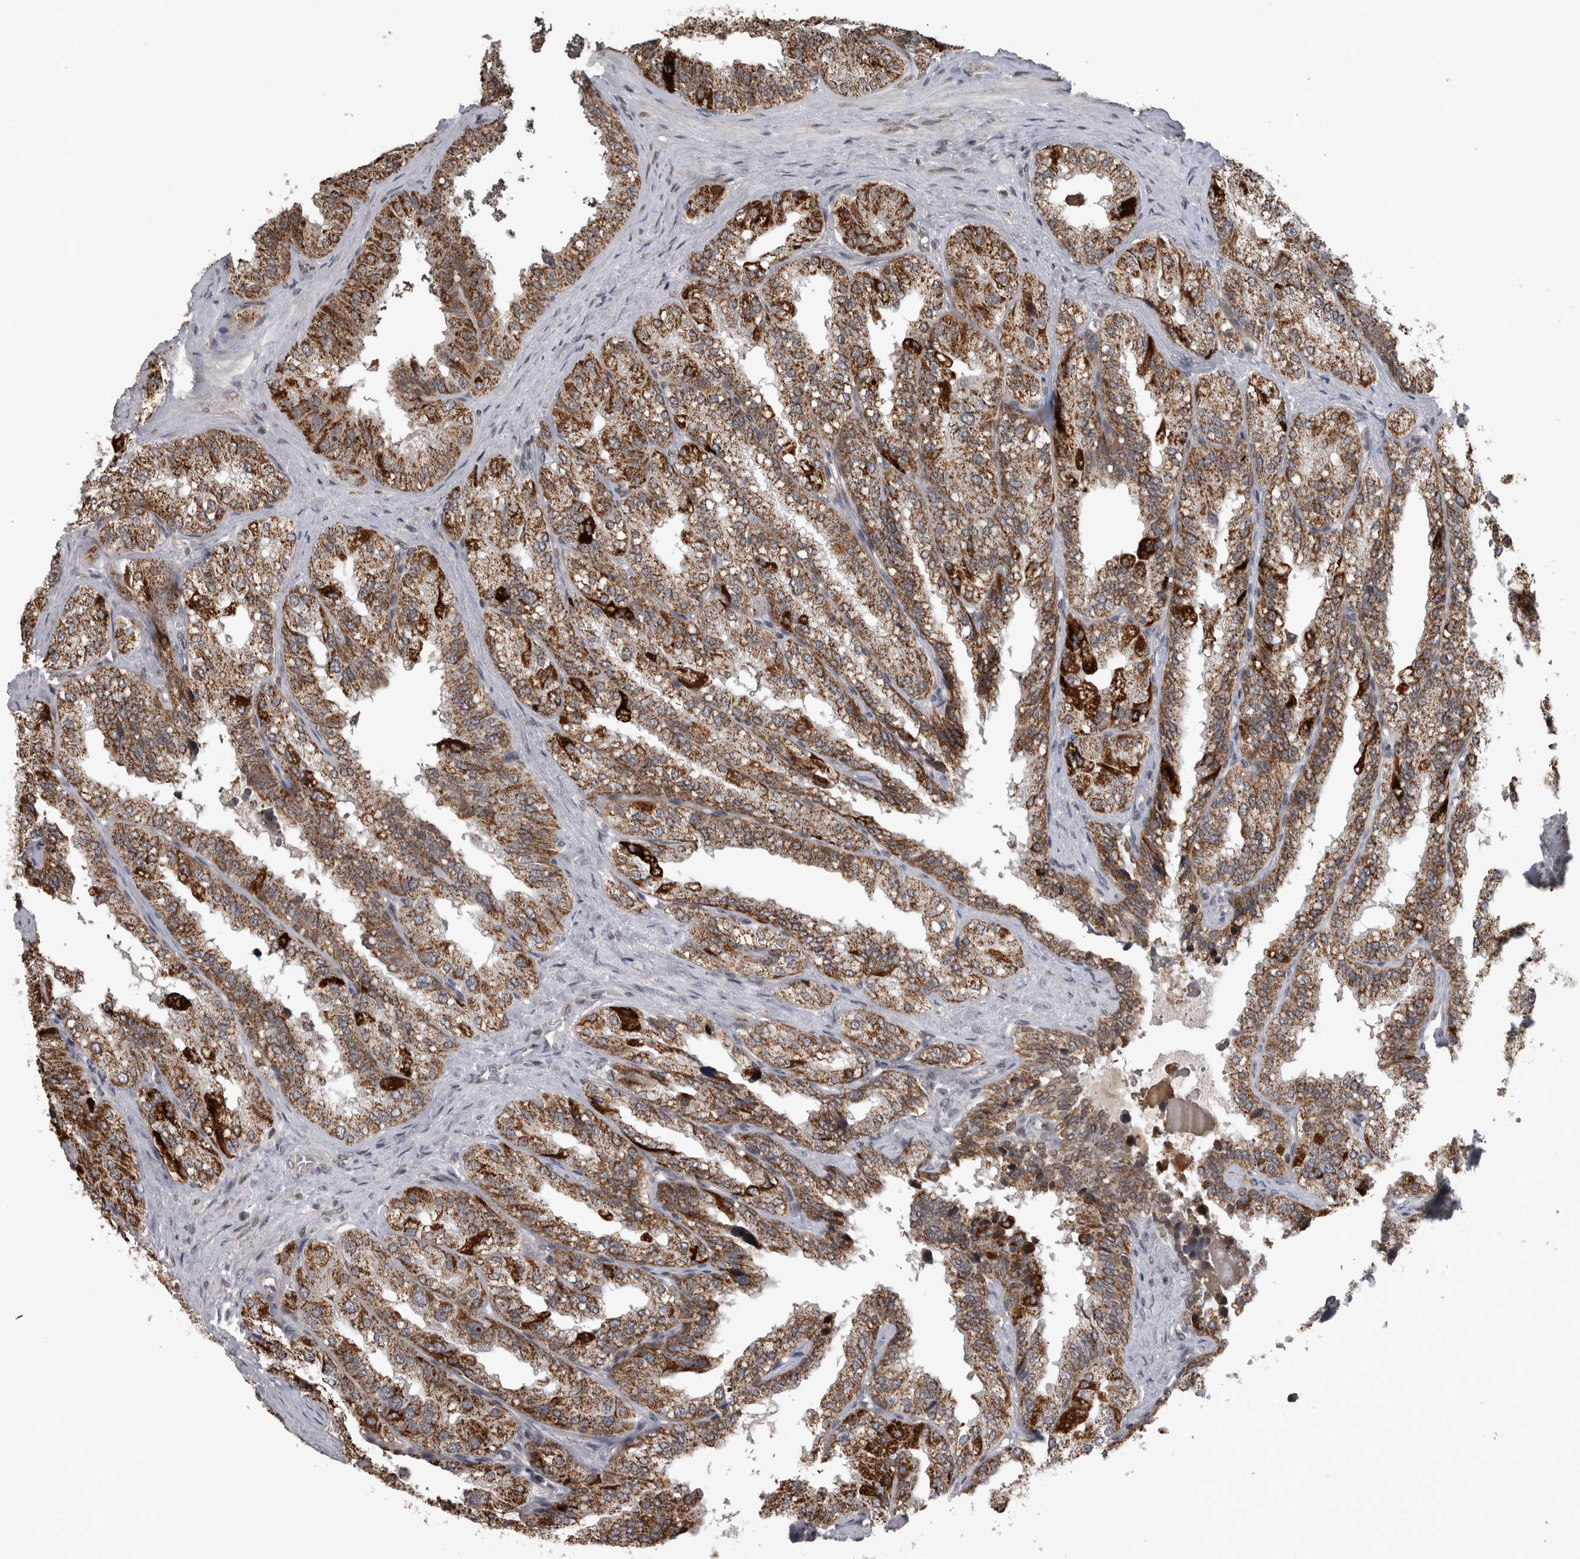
{"staining": {"intensity": "moderate", "quantity": ">75%", "location": "cytoplasmic/membranous"}, "tissue": "seminal vesicle", "cell_type": "Glandular cells", "image_type": "normal", "snomed": [{"axis": "morphology", "description": "Normal tissue, NOS"}, {"axis": "topography", "description": "Prostate"}, {"axis": "topography", "description": "Seminal veicle"}], "caption": "Immunohistochemical staining of unremarkable seminal vesicle displays >75% levels of moderate cytoplasmic/membranous protein positivity in about >75% of glandular cells.", "gene": "OR2K2", "patient": {"sex": "male", "age": 51}}